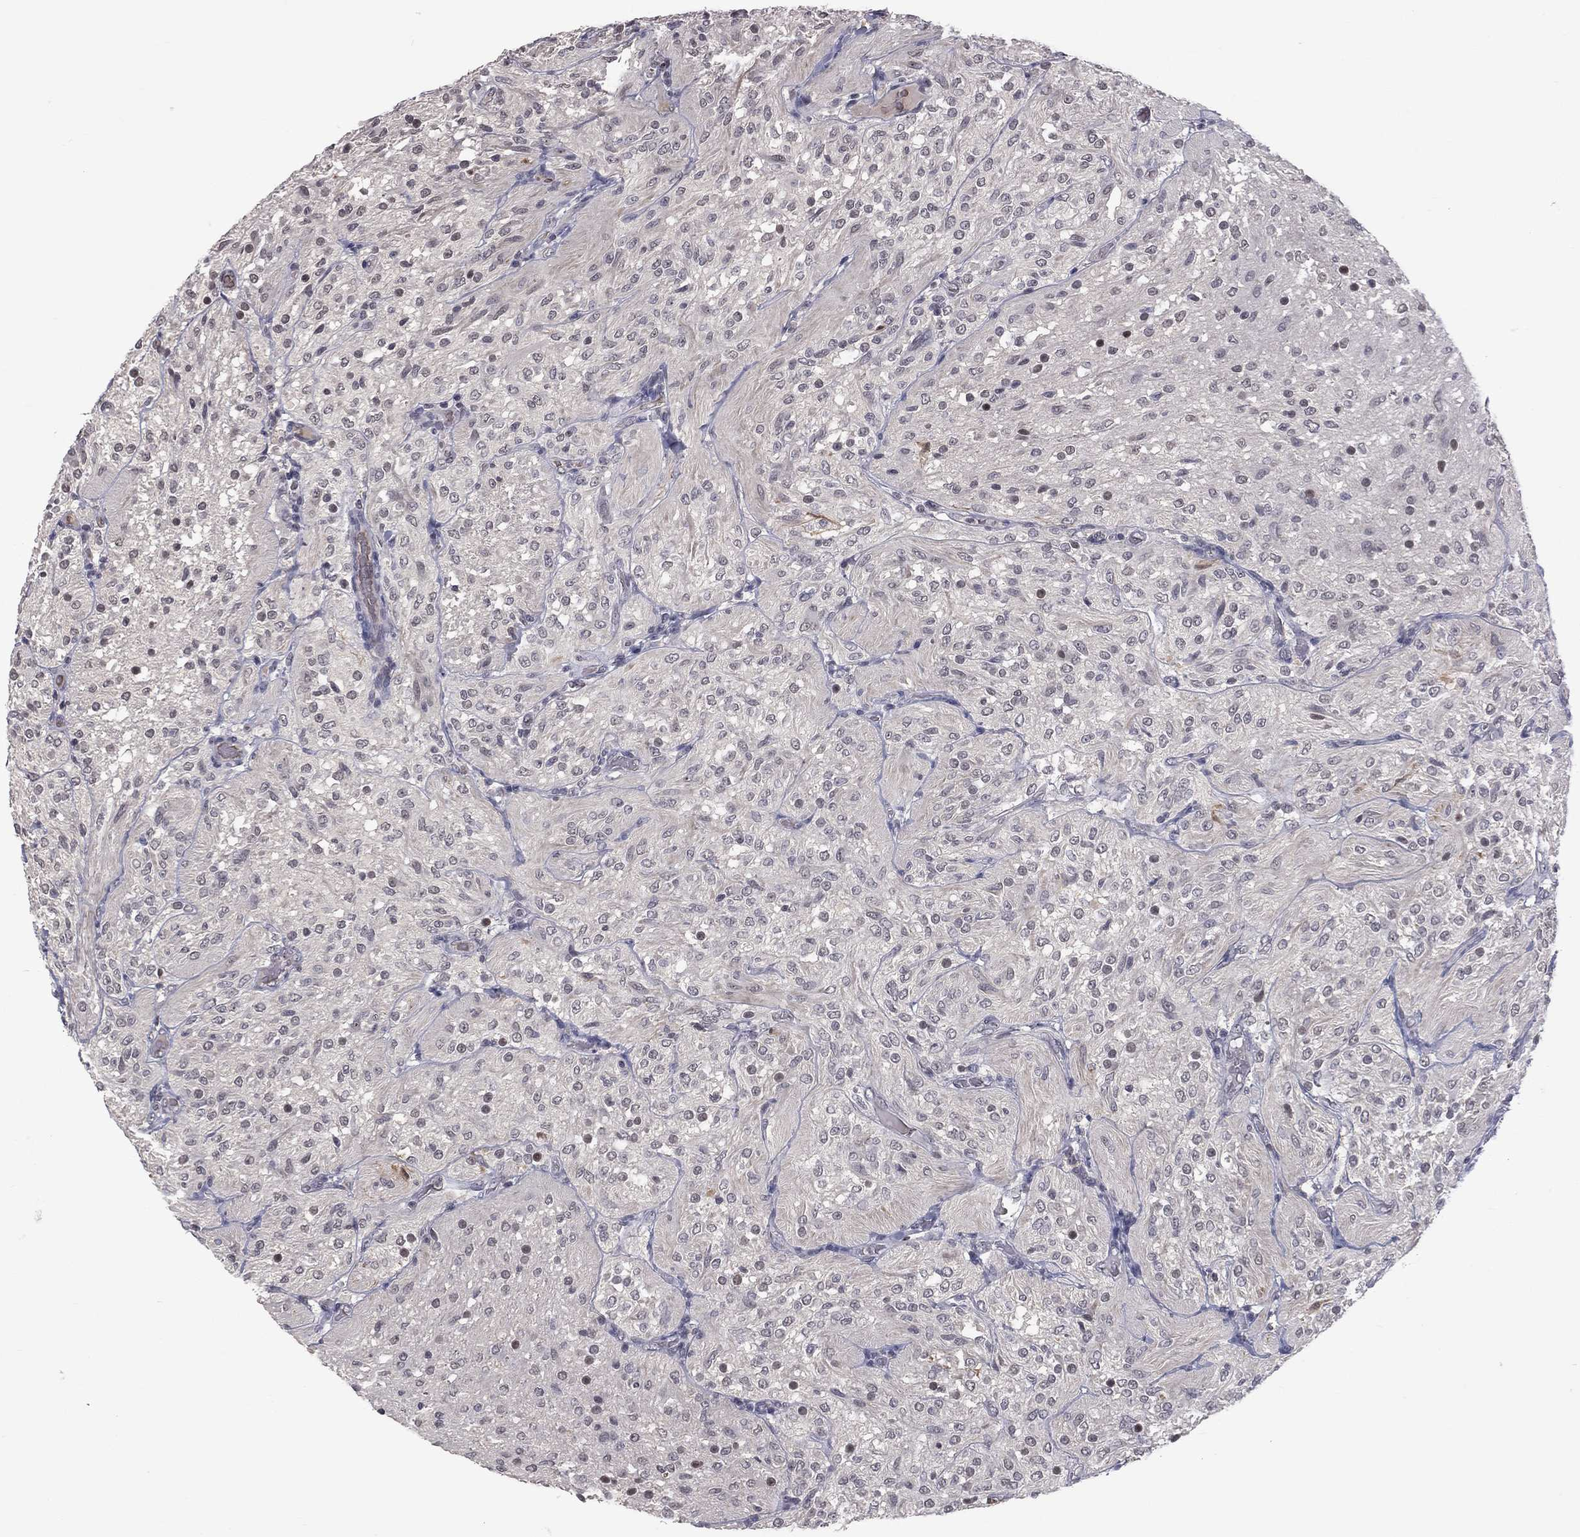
{"staining": {"intensity": "negative", "quantity": "none", "location": "none"}, "tissue": "glioma", "cell_type": "Tumor cells", "image_type": "cancer", "snomed": [{"axis": "morphology", "description": "Glioma, malignant, Low grade"}, {"axis": "topography", "description": "Brain"}], "caption": "There is no significant expression in tumor cells of glioma.", "gene": "DSG4", "patient": {"sex": "male", "age": 3}}